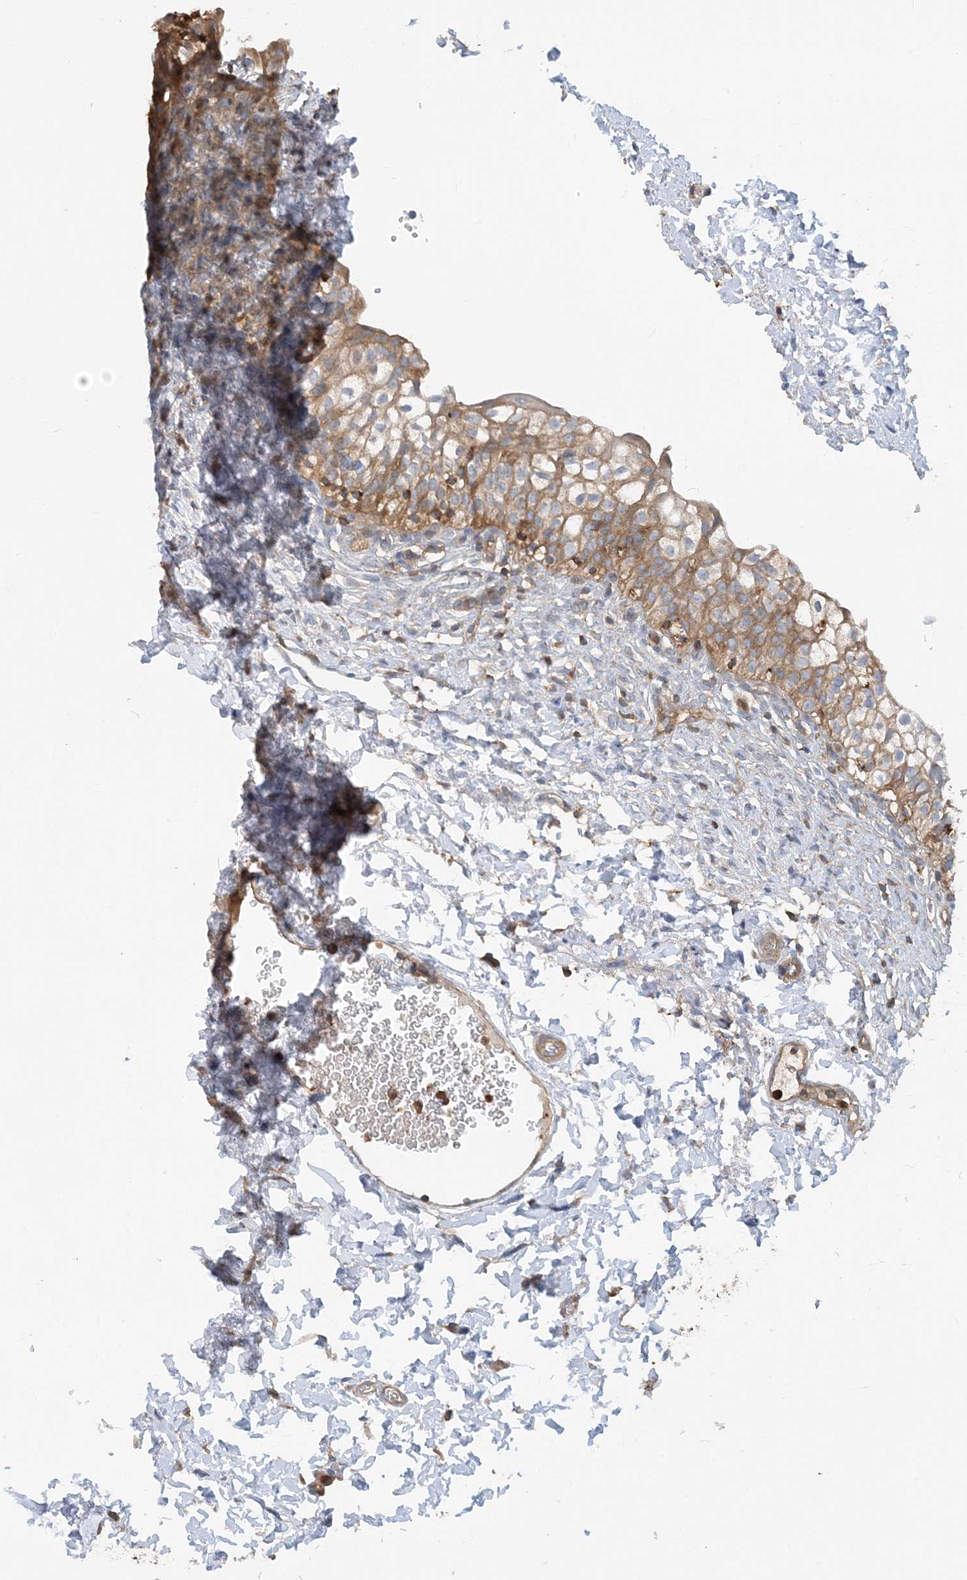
{"staining": {"intensity": "moderate", "quantity": ">75%", "location": "cytoplasmic/membranous"}, "tissue": "urinary bladder", "cell_type": "Urothelial cells", "image_type": "normal", "snomed": [{"axis": "morphology", "description": "Normal tissue, NOS"}, {"axis": "topography", "description": "Urinary bladder"}], "caption": "Urothelial cells demonstrate medium levels of moderate cytoplasmic/membranous staining in approximately >75% of cells in unremarkable urinary bladder. (IHC, brightfield microscopy, high magnification).", "gene": "SFMBT2", "patient": {"sex": "male", "age": 55}}